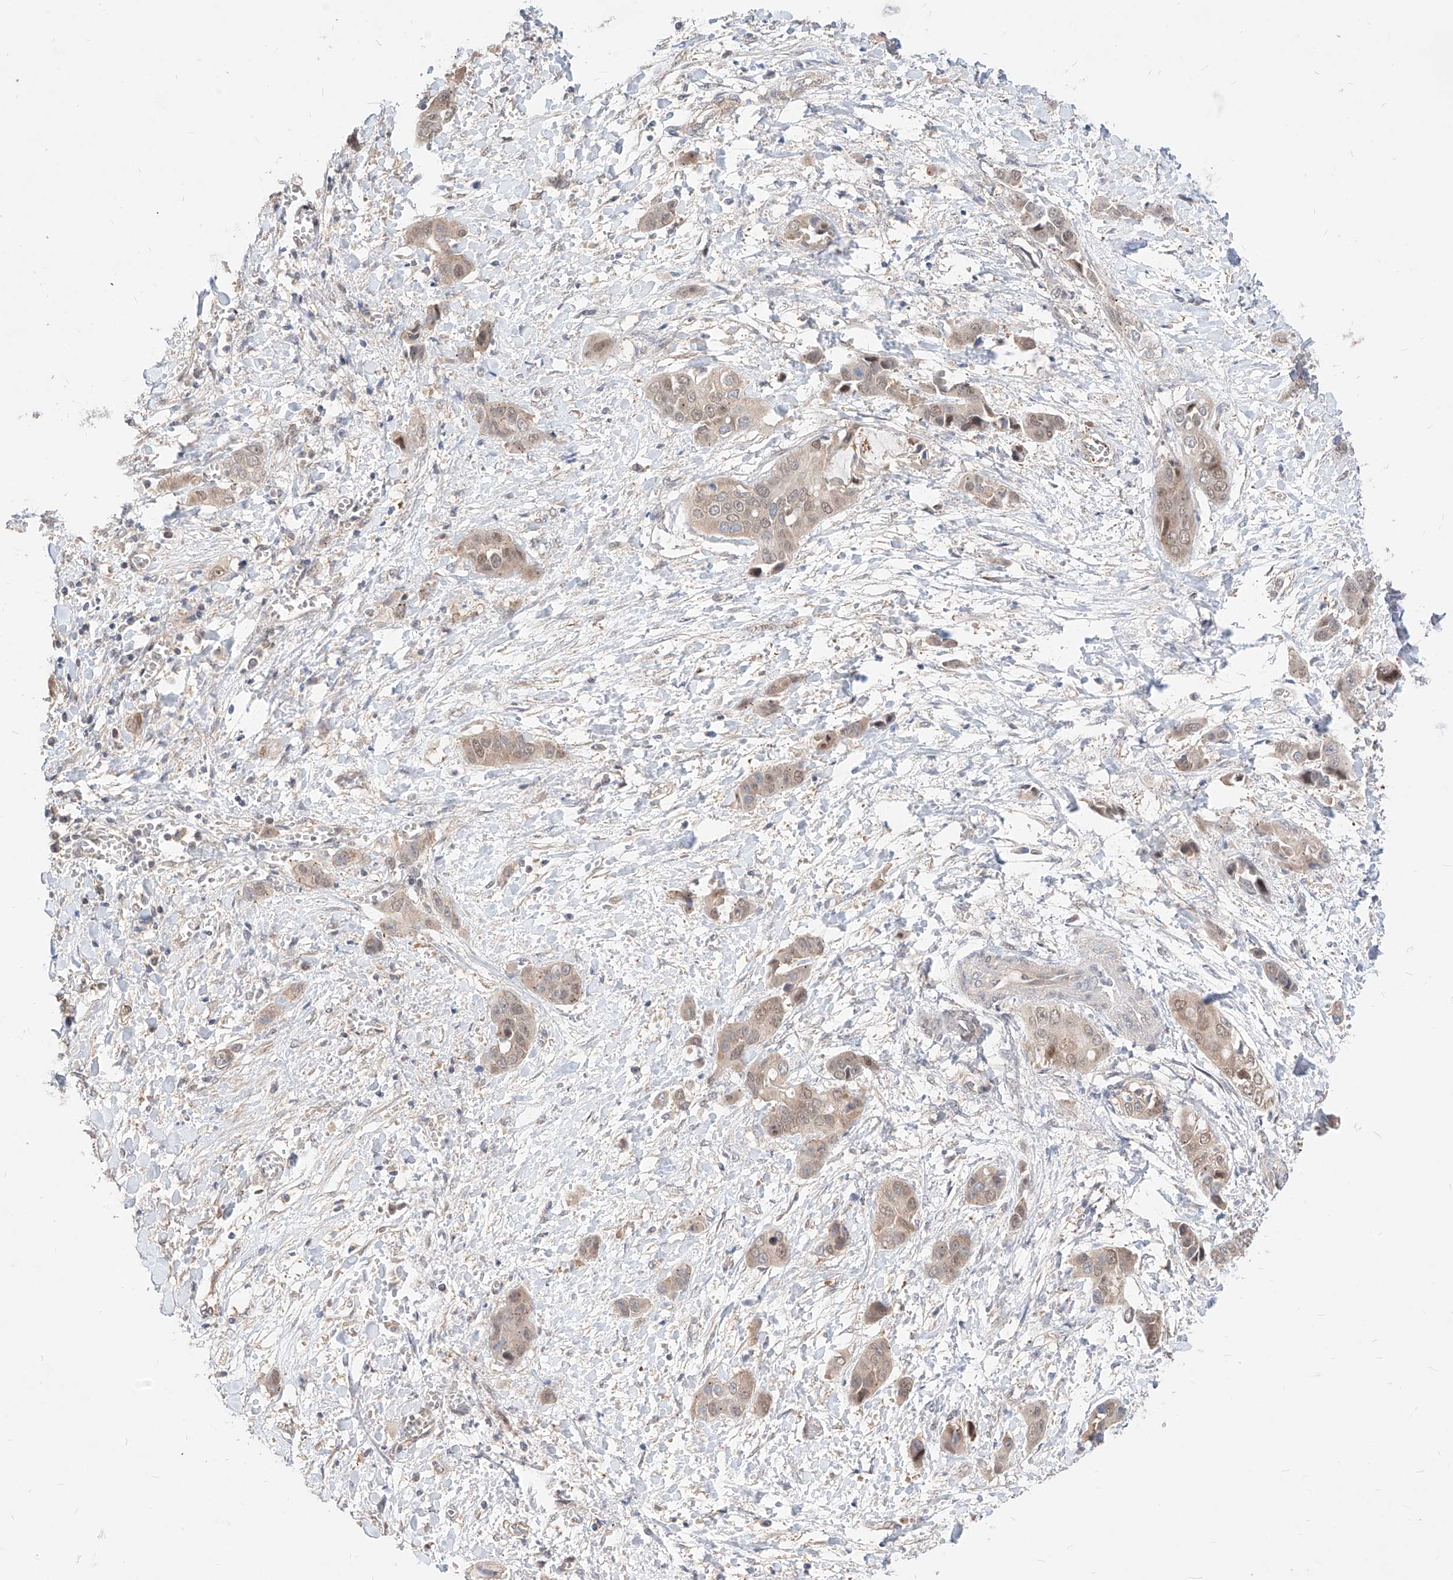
{"staining": {"intensity": "weak", "quantity": ">75%", "location": "nuclear"}, "tissue": "liver cancer", "cell_type": "Tumor cells", "image_type": "cancer", "snomed": [{"axis": "morphology", "description": "Cholangiocarcinoma"}, {"axis": "topography", "description": "Liver"}], "caption": "An image of cholangiocarcinoma (liver) stained for a protein shows weak nuclear brown staining in tumor cells. Using DAB (brown) and hematoxylin (blue) stains, captured at high magnification using brightfield microscopy.", "gene": "TSNAX", "patient": {"sex": "female", "age": 52}}